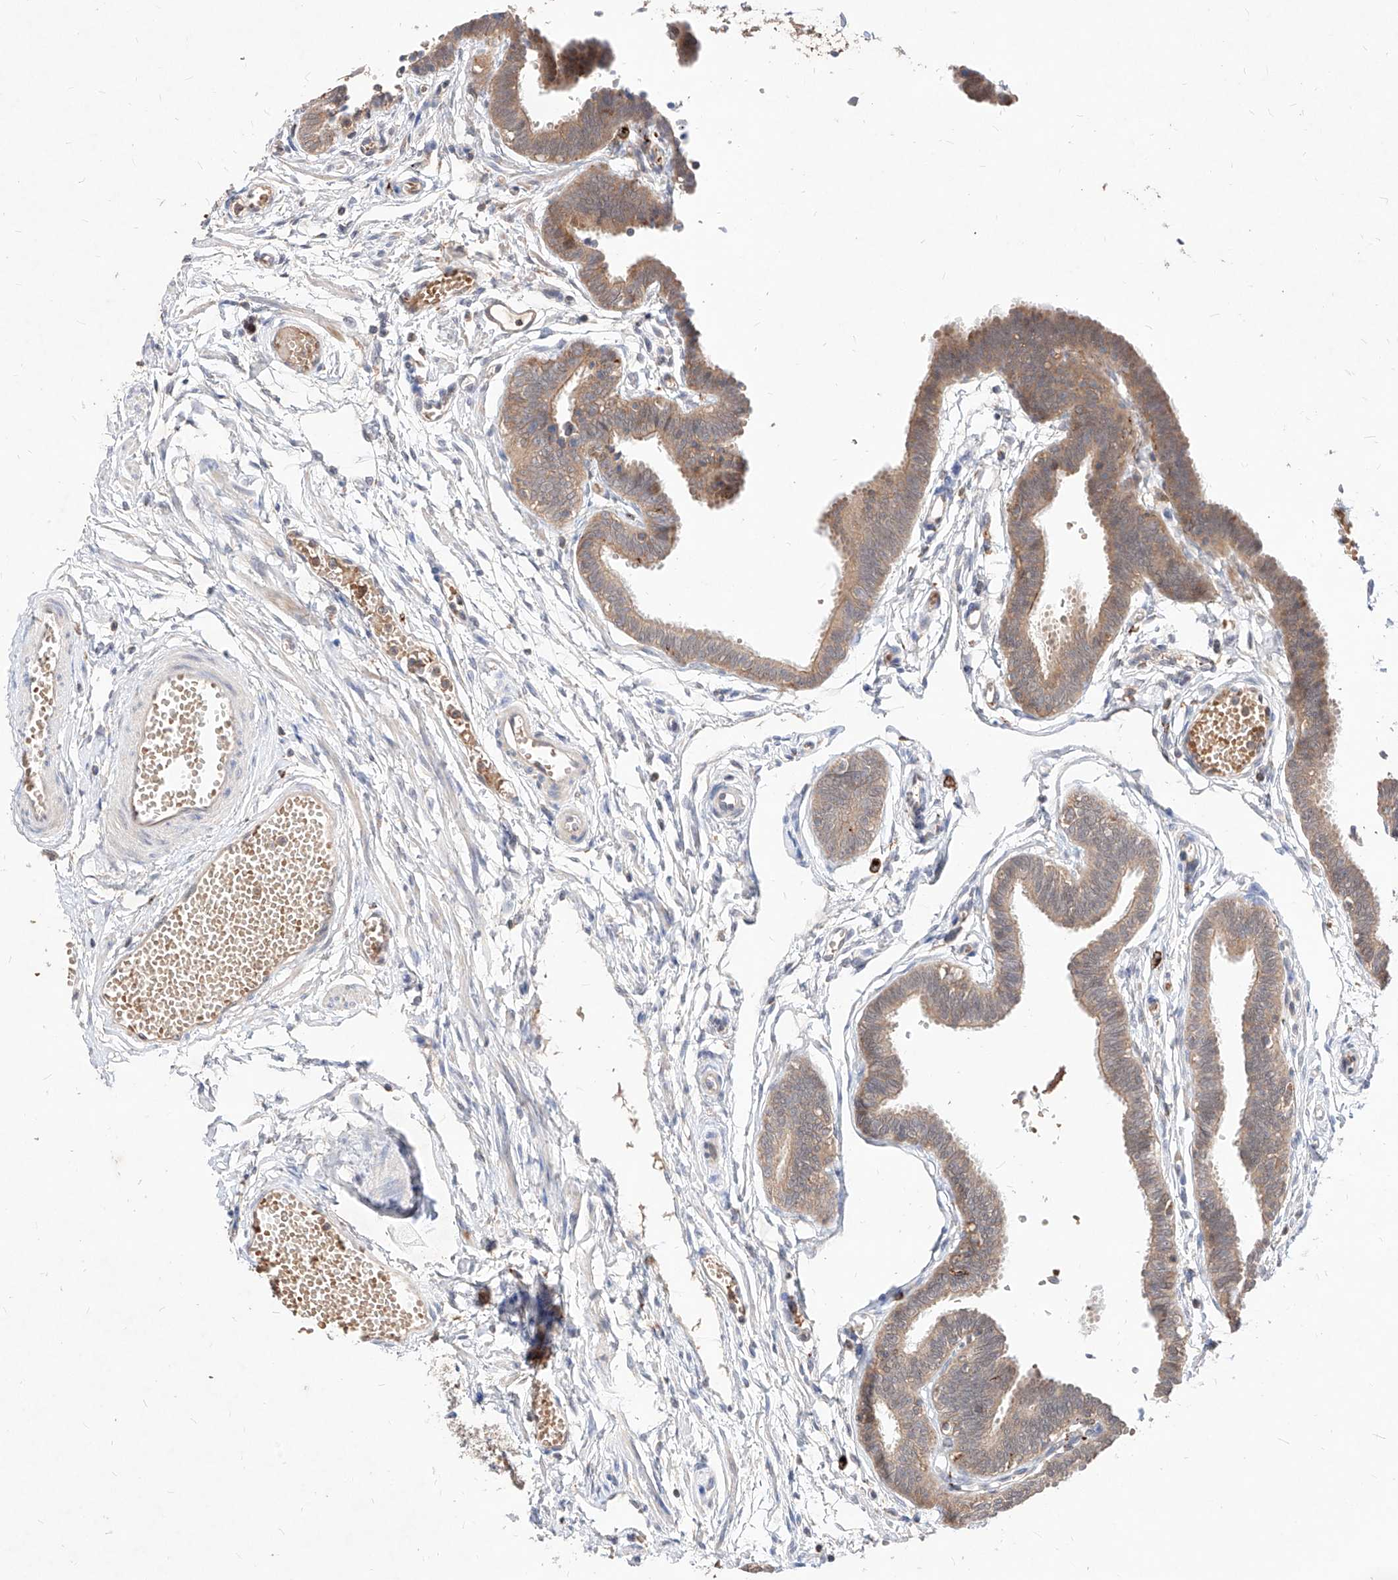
{"staining": {"intensity": "moderate", "quantity": ">75%", "location": "cytoplasmic/membranous"}, "tissue": "fallopian tube", "cell_type": "Glandular cells", "image_type": "normal", "snomed": [{"axis": "morphology", "description": "Normal tissue, NOS"}, {"axis": "topography", "description": "Fallopian tube"}, {"axis": "topography", "description": "Ovary"}], "caption": "Immunohistochemistry (IHC) staining of normal fallopian tube, which displays medium levels of moderate cytoplasmic/membranous expression in about >75% of glandular cells indicating moderate cytoplasmic/membranous protein positivity. The staining was performed using DAB (3,3'-diaminobenzidine) (brown) for protein detection and nuclei were counterstained in hematoxylin (blue).", "gene": "TSNAX", "patient": {"sex": "female", "age": 23}}